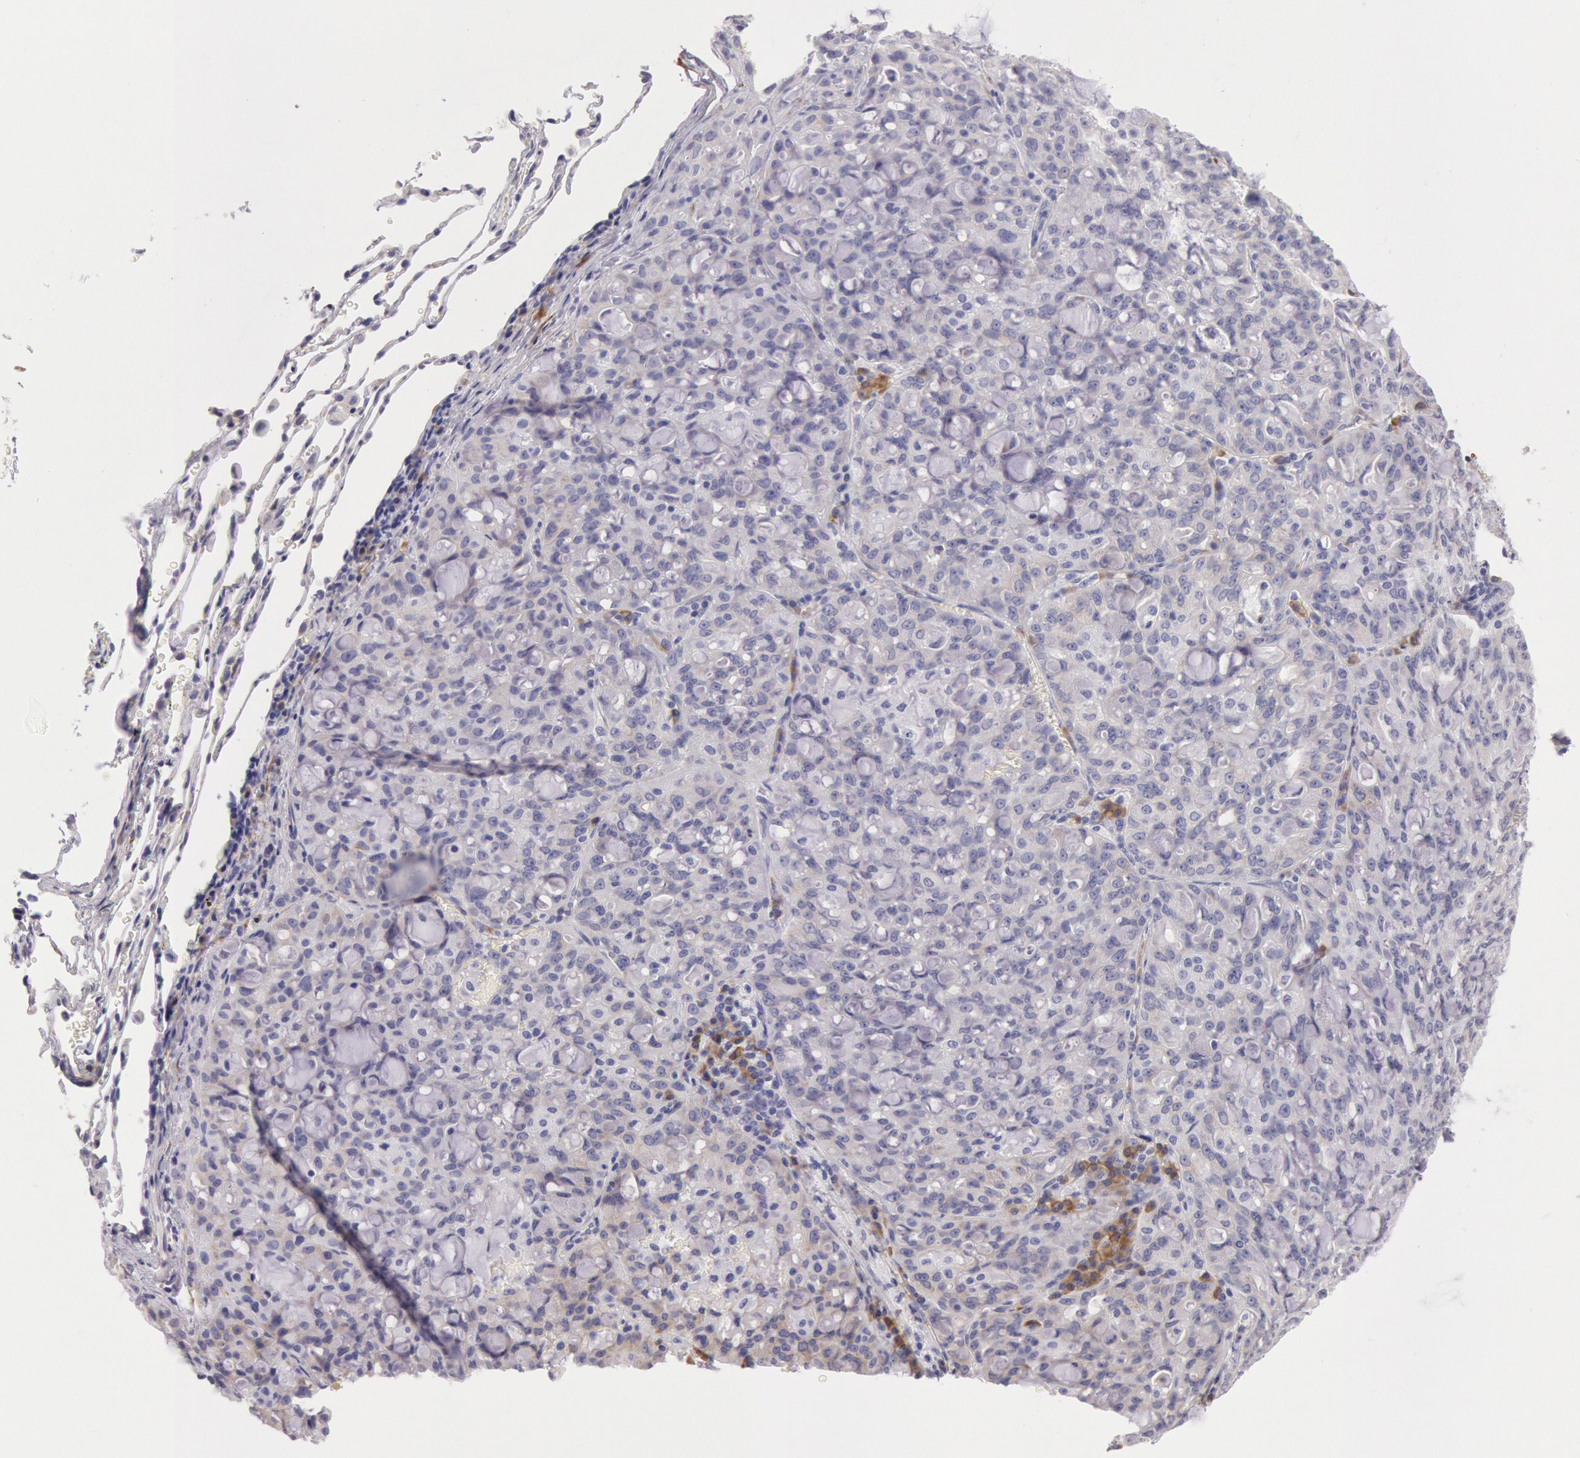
{"staining": {"intensity": "weak", "quantity": ">75%", "location": "cytoplasmic/membranous"}, "tissue": "lung cancer", "cell_type": "Tumor cells", "image_type": "cancer", "snomed": [{"axis": "morphology", "description": "Adenocarcinoma, NOS"}, {"axis": "topography", "description": "Lung"}], "caption": "The photomicrograph shows staining of adenocarcinoma (lung), revealing weak cytoplasmic/membranous protein expression (brown color) within tumor cells.", "gene": "CIDEB", "patient": {"sex": "female", "age": 44}}